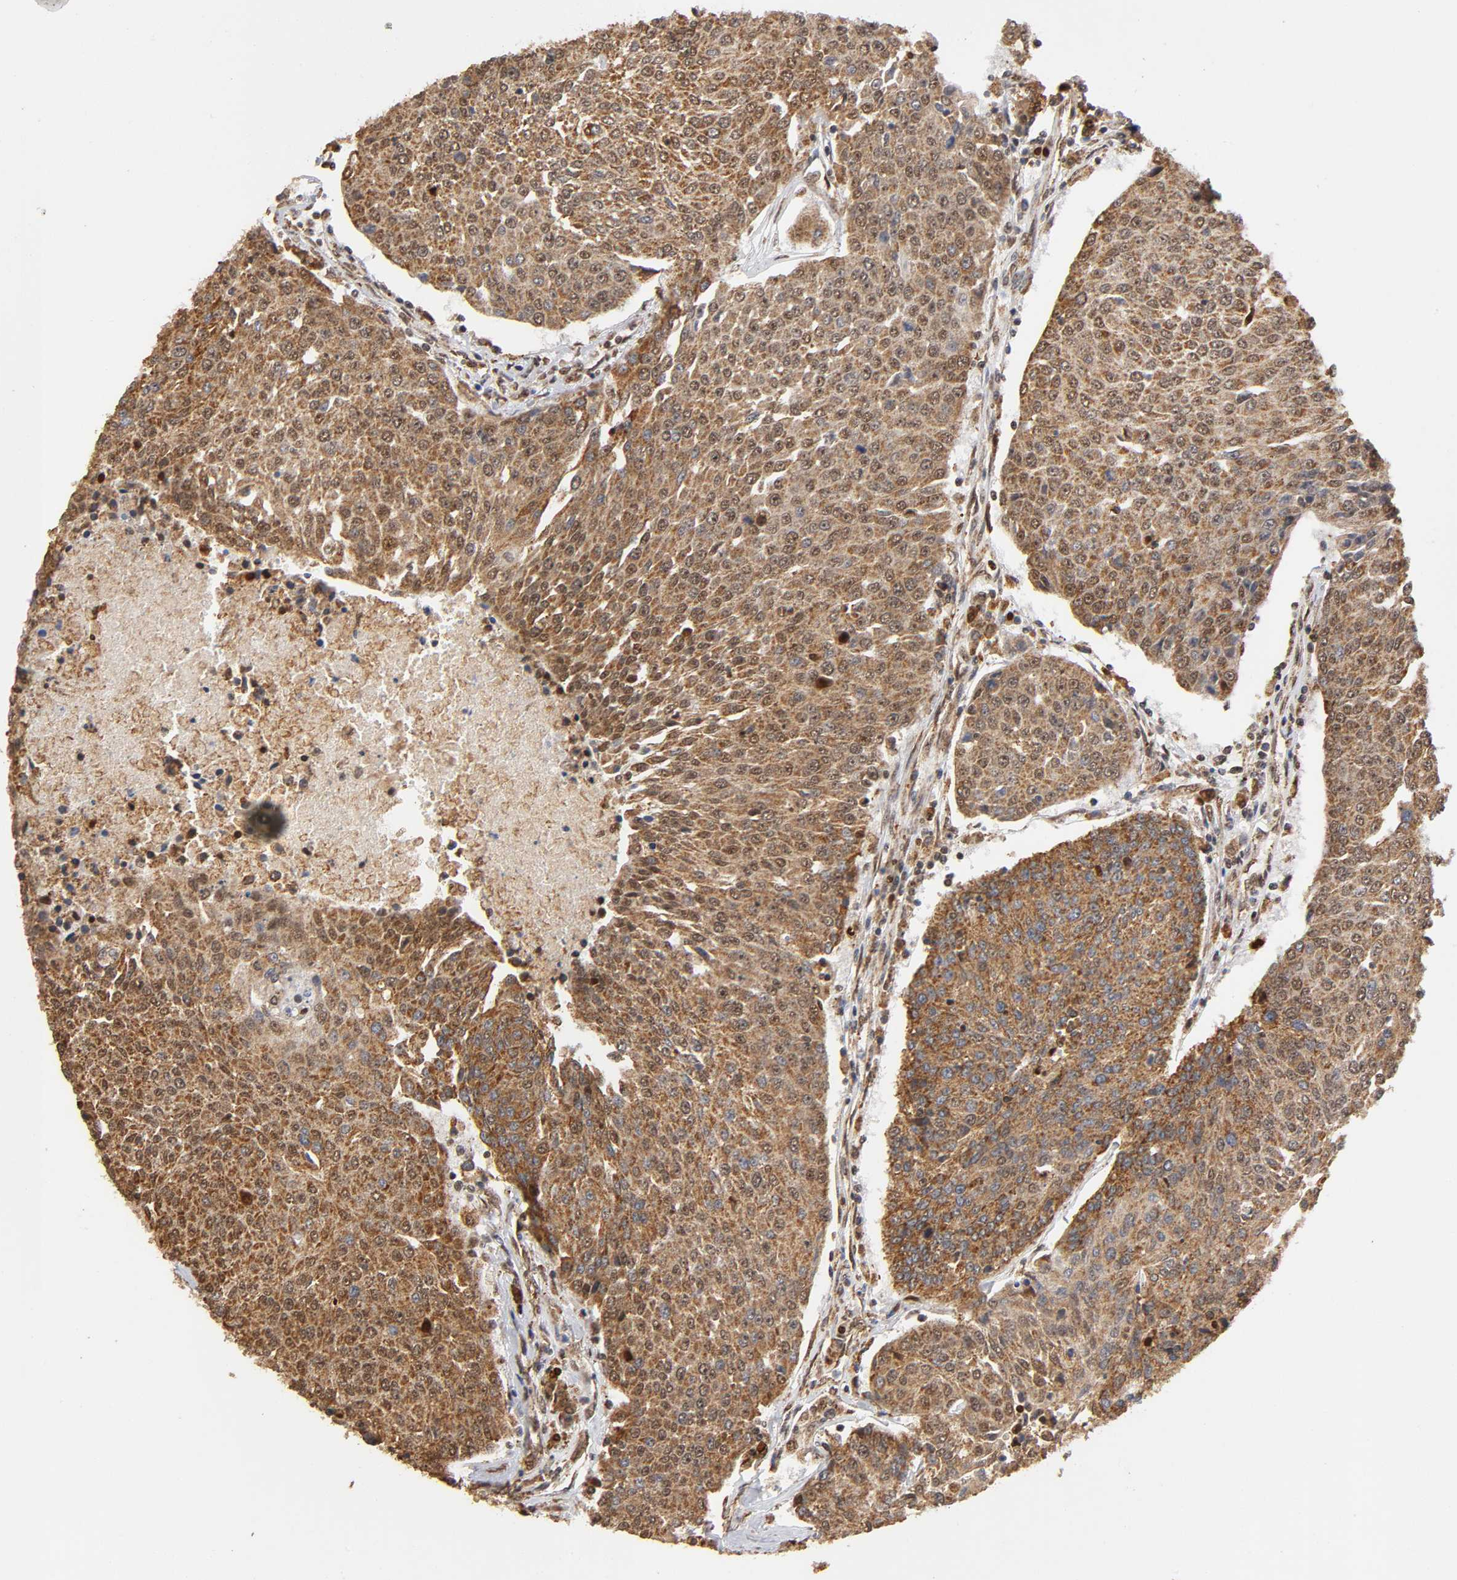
{"staining": {"intensity": "moderate", "quantity": ">75%", "location": "cytoplasmic/membranous,nuclear"}, "tissue": "urothelial cancer", "cell_type": "Tumor cells", "image_type": "cancer", "snomed": [{"axis": "morphology", "description": "Urothelial carcinoma, High grade"}, {"axis": "topography", "description": "Urinary bladder"}], "caption": "Brown immunohistochemical staining in urothelial carcinoma (high-grade) displays moderate cytoplasmic/membranous and nuclear expression in approximately >75% of tumor cells.", "gene": "RNF122", "patient": {"sex": "female", "age": 85}}